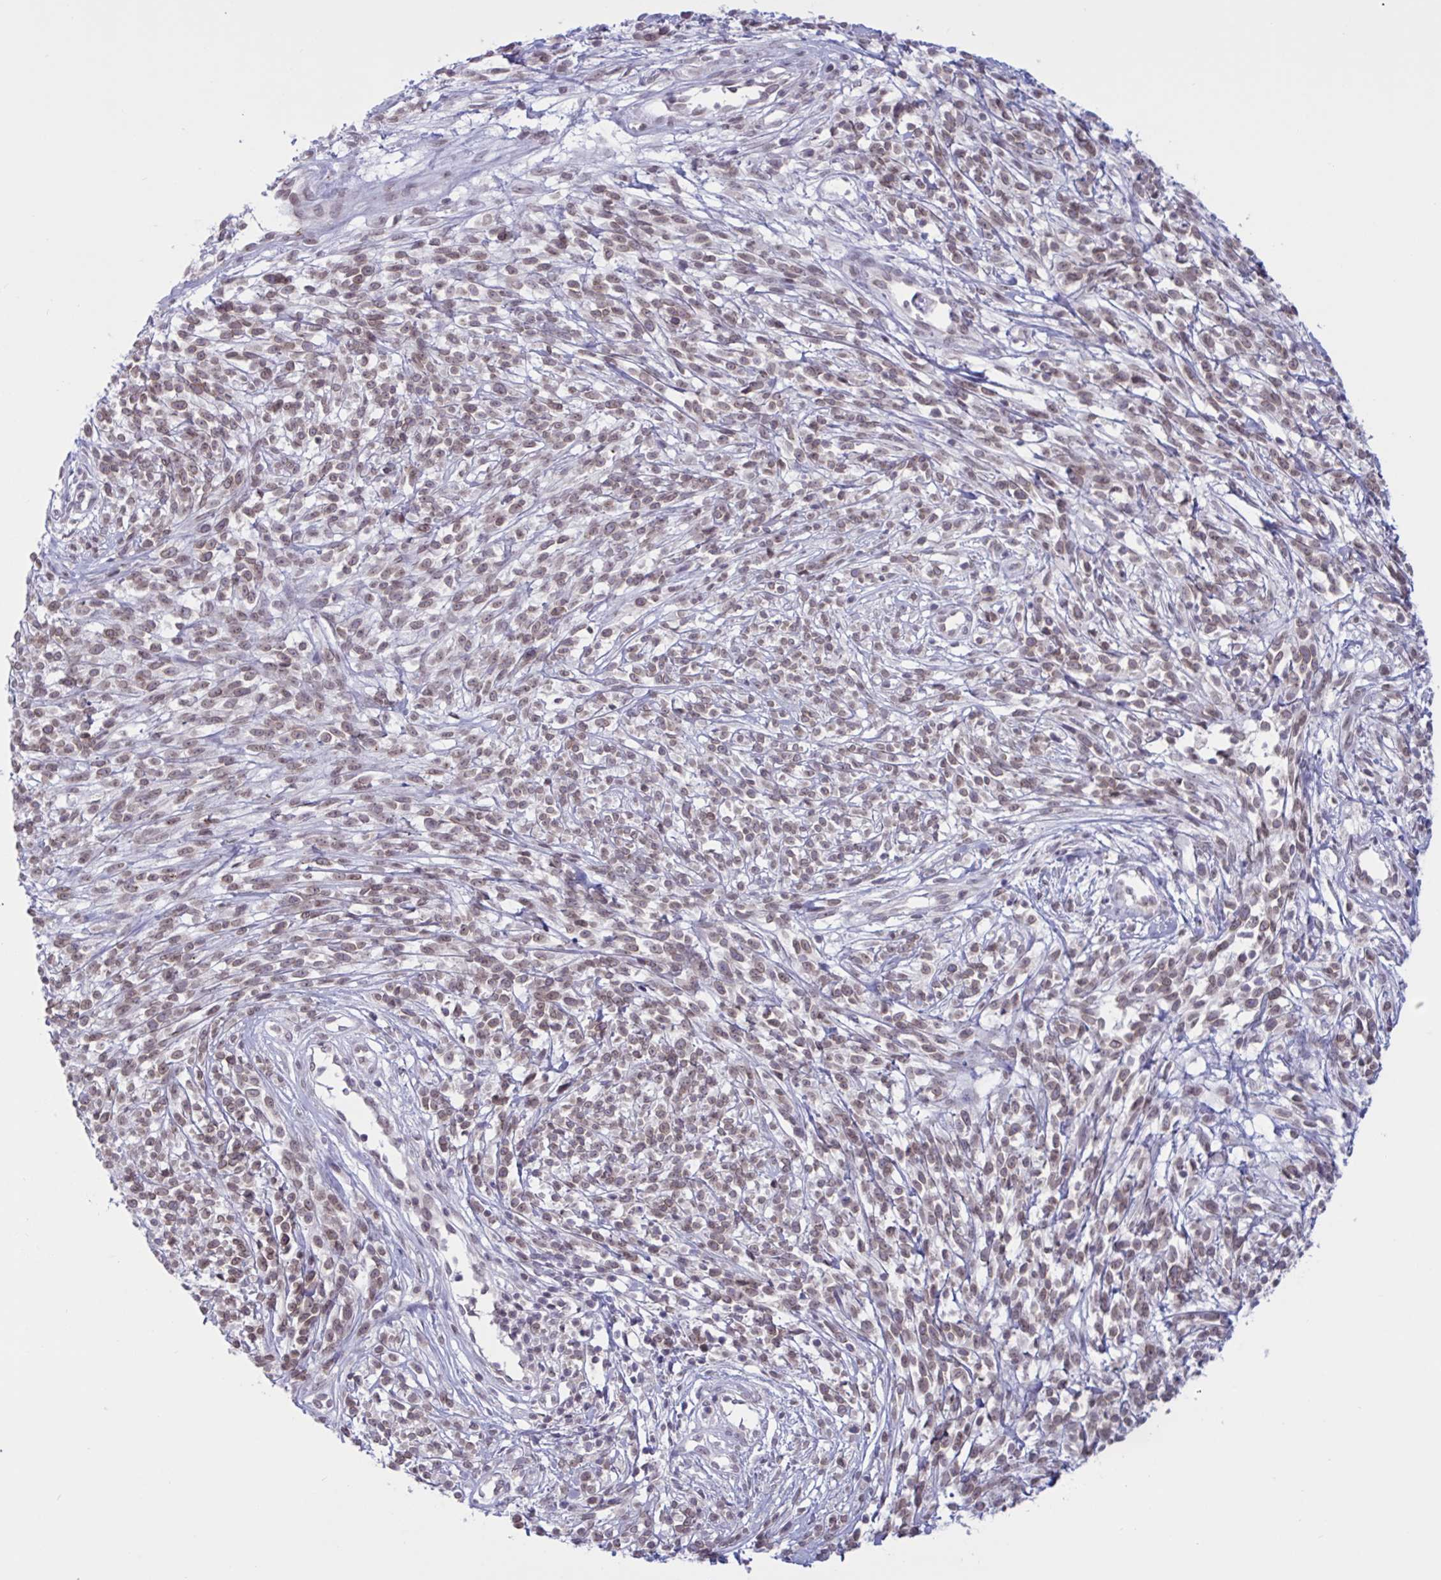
{"staining": {"intensity": "moderate", "quantity": ">75%", "location": "nuclear"}, "tissue": "melanoma", "cell_type": "Tumor cells", "image_type": "cancer", "snomed": [{"axis": "morphology", "description": "Malignant melanoma, NOS"}, {"axis": "topography", "description": "Skin"}, {"axis": "topography", "description": "Skin of trunk"}], "caption": "Moderate nuclear protein positivity is present in about >75% of tumor cells in malignant melanoma.", "gene": "DOCK11", "patient": {"sex": "male", "age": 74}}